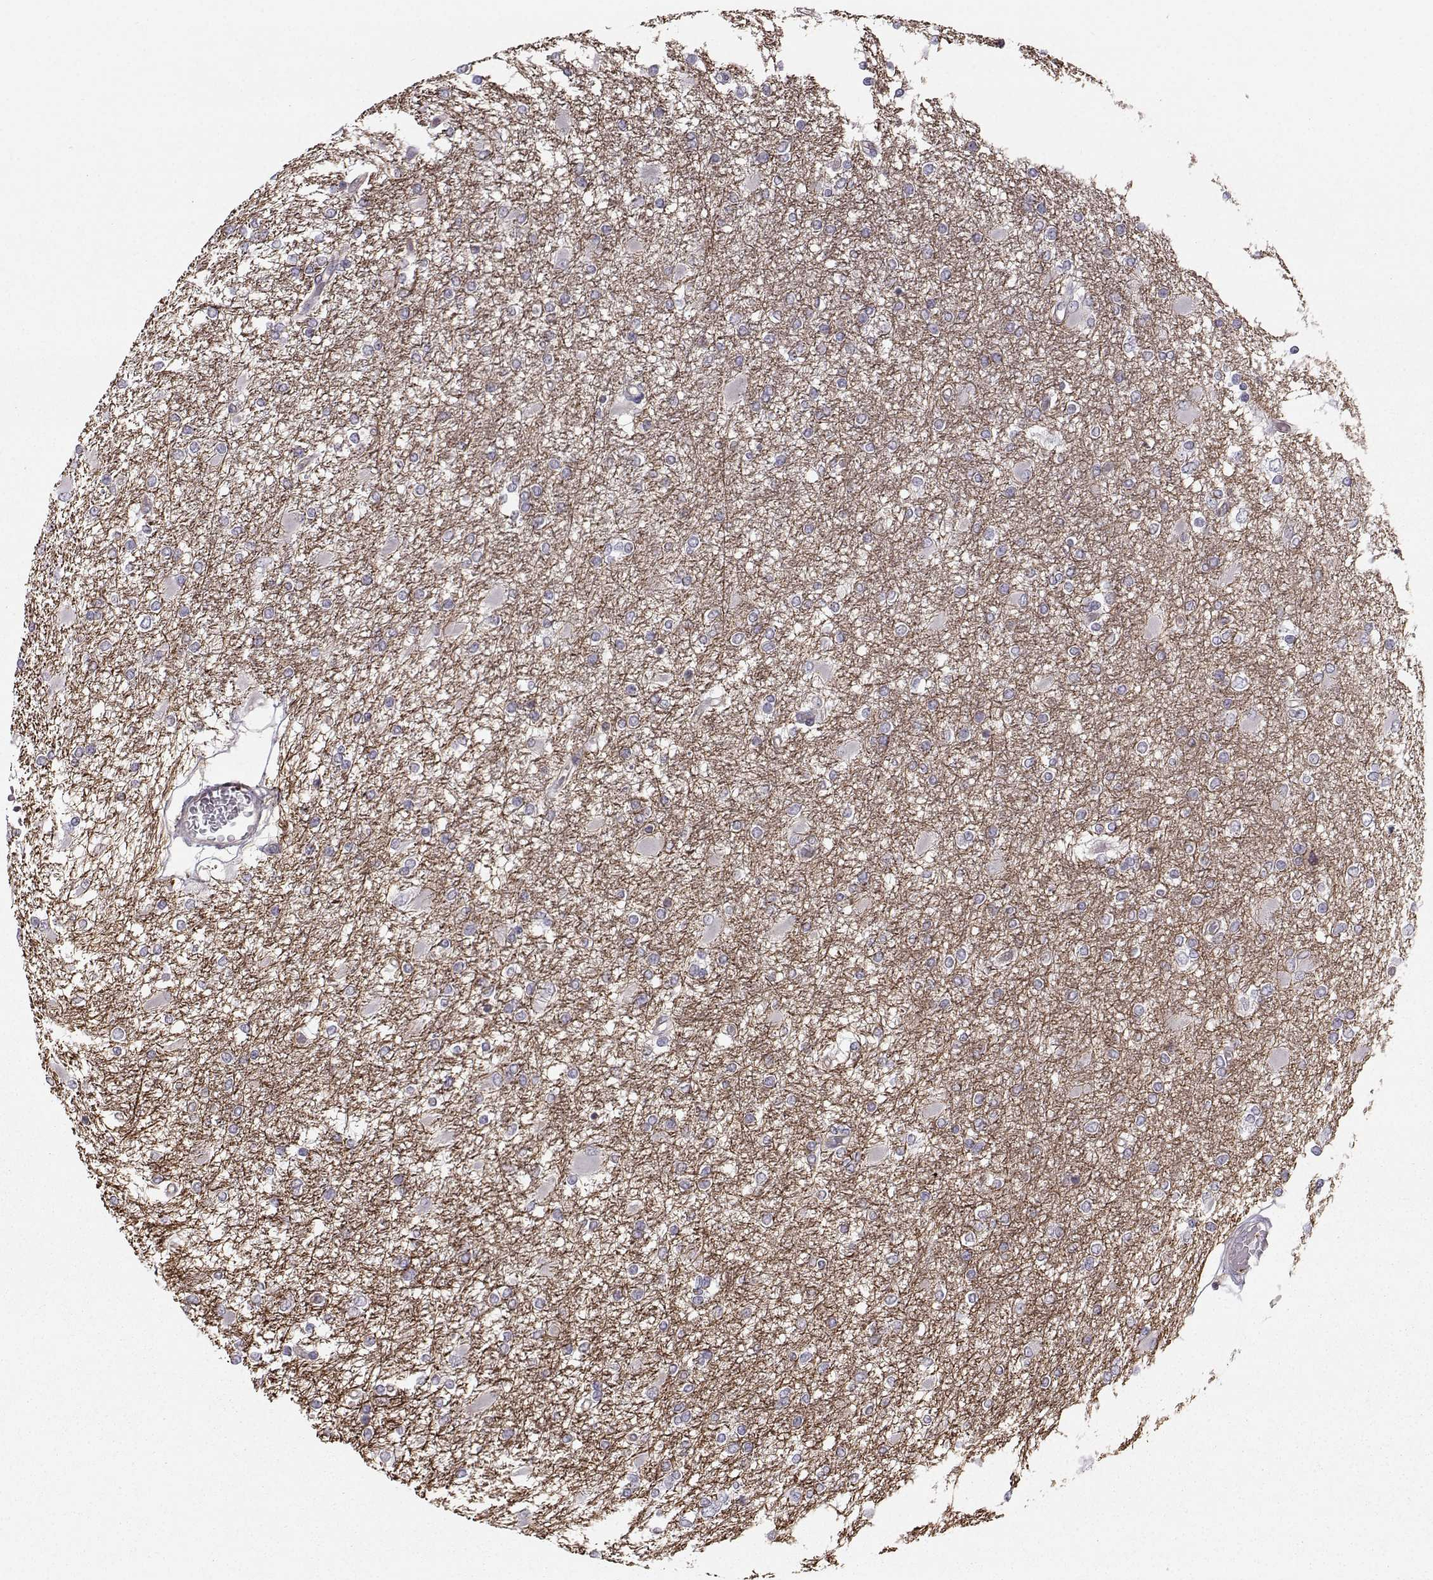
{"staining": {"intensity": "negative", "quantity": "none", "location": "none"}, "tissue": "glioma", "cell_type": "Tumor cells", "image_type": "cancer", "snomed": [{"axis": "morphology", "description": "Glioma, malignant, High grade"}, {"axis": "topography", "description": "Cerebral cortex"}], "caption": "This is an immunohistochemistry photomicrograph of human malignant glioma (high-grade). There is no positivity in tumor cells.", "gene": "ASB16", "patient": {"sex": "male", "age": 79}}